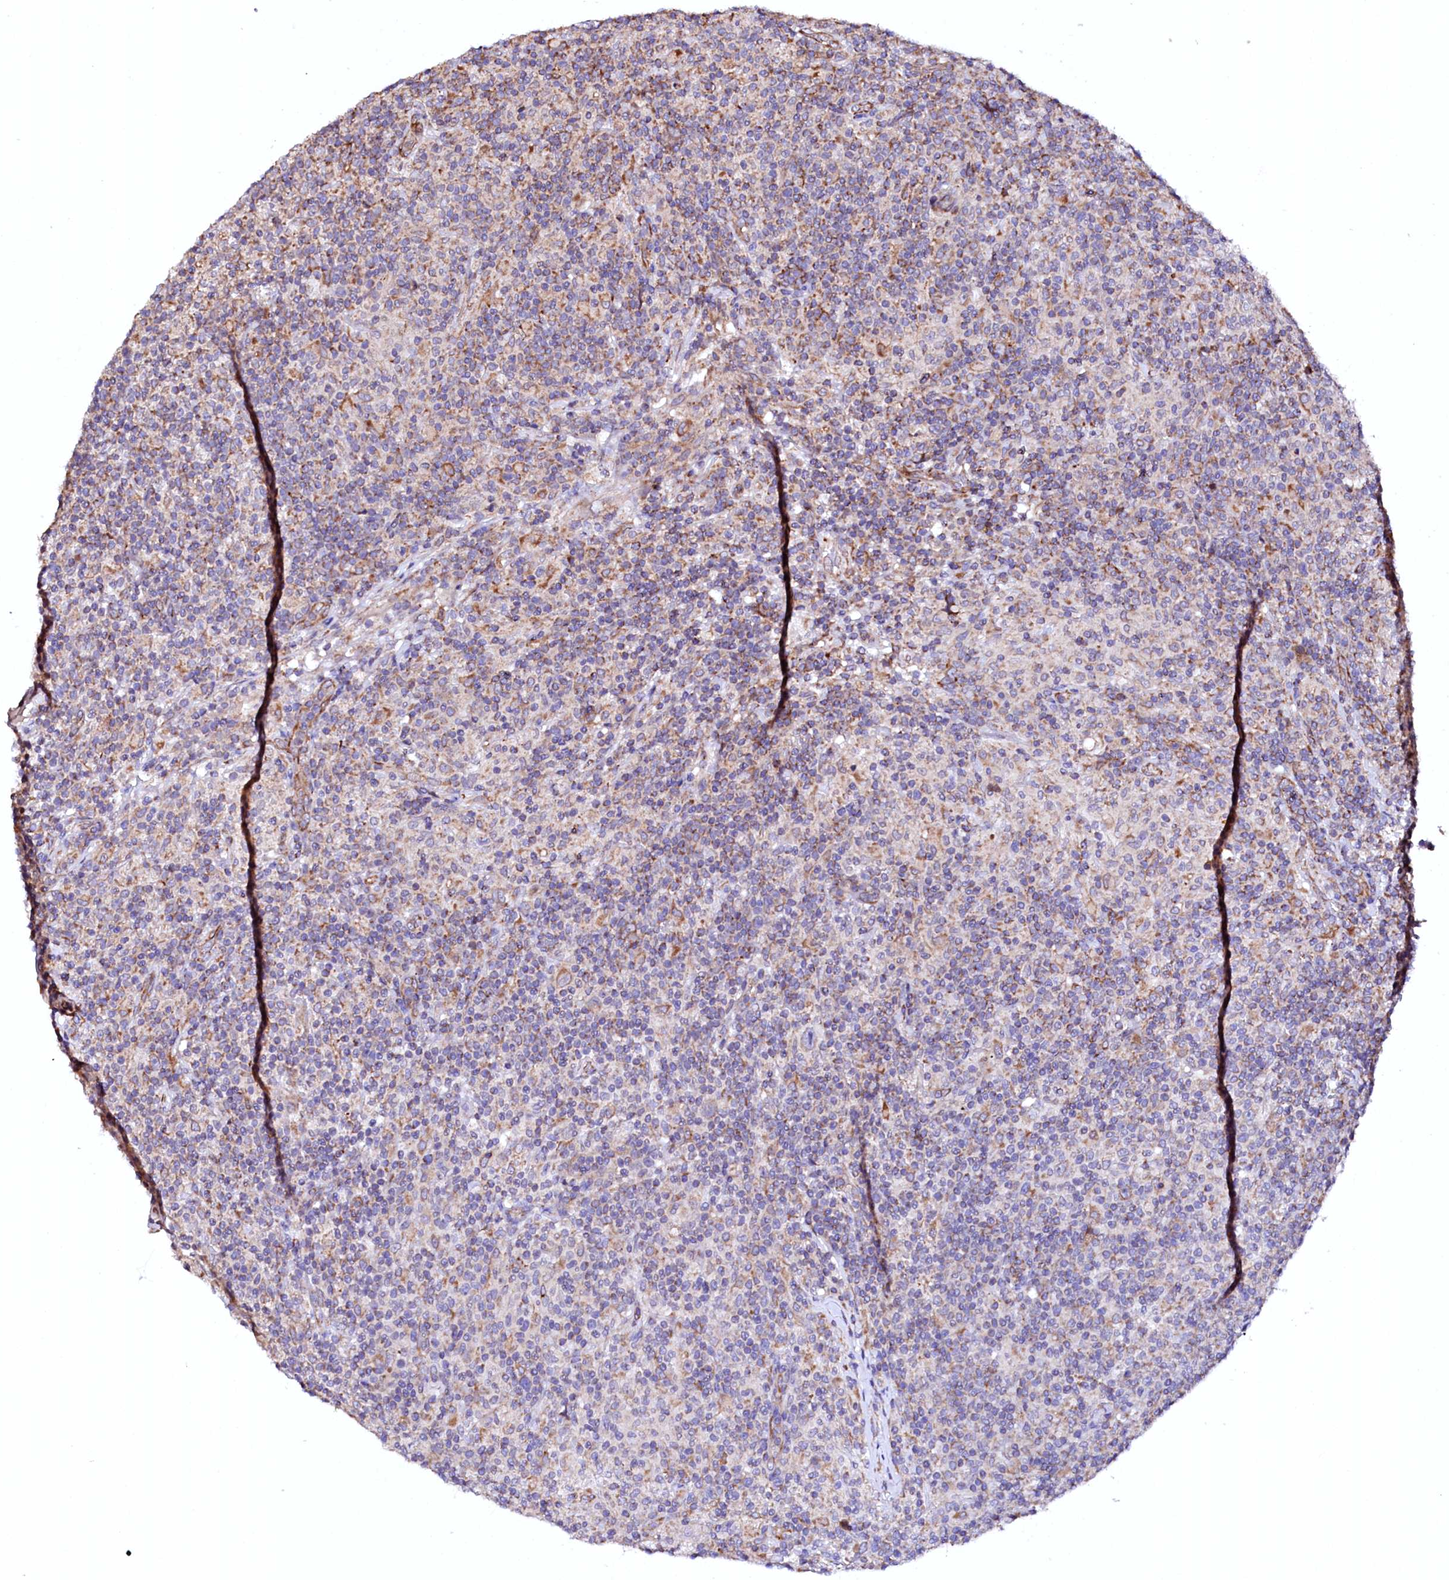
{"staining": {"intensity": "moderate", "quantity": ">75%", "location": "cytoplasmic/membranous"}, "tissue": "lymphoma", "cell_type": "Tumor cells", "image_type": "cancer", "snomed": [{"axis": "morphology", "description": "Hodgkin's disease, NOS"}, {"axis": "topography", "description": "Lymph node"}], "caption": "A photomicrograph of human Hodgkin's disease stained for a protein demonstrates moderate cytoplasmic/membranous brown staining in tumor cells.", "gene": "UBE3C", "patient": {"sex": "male", "age": 70}}